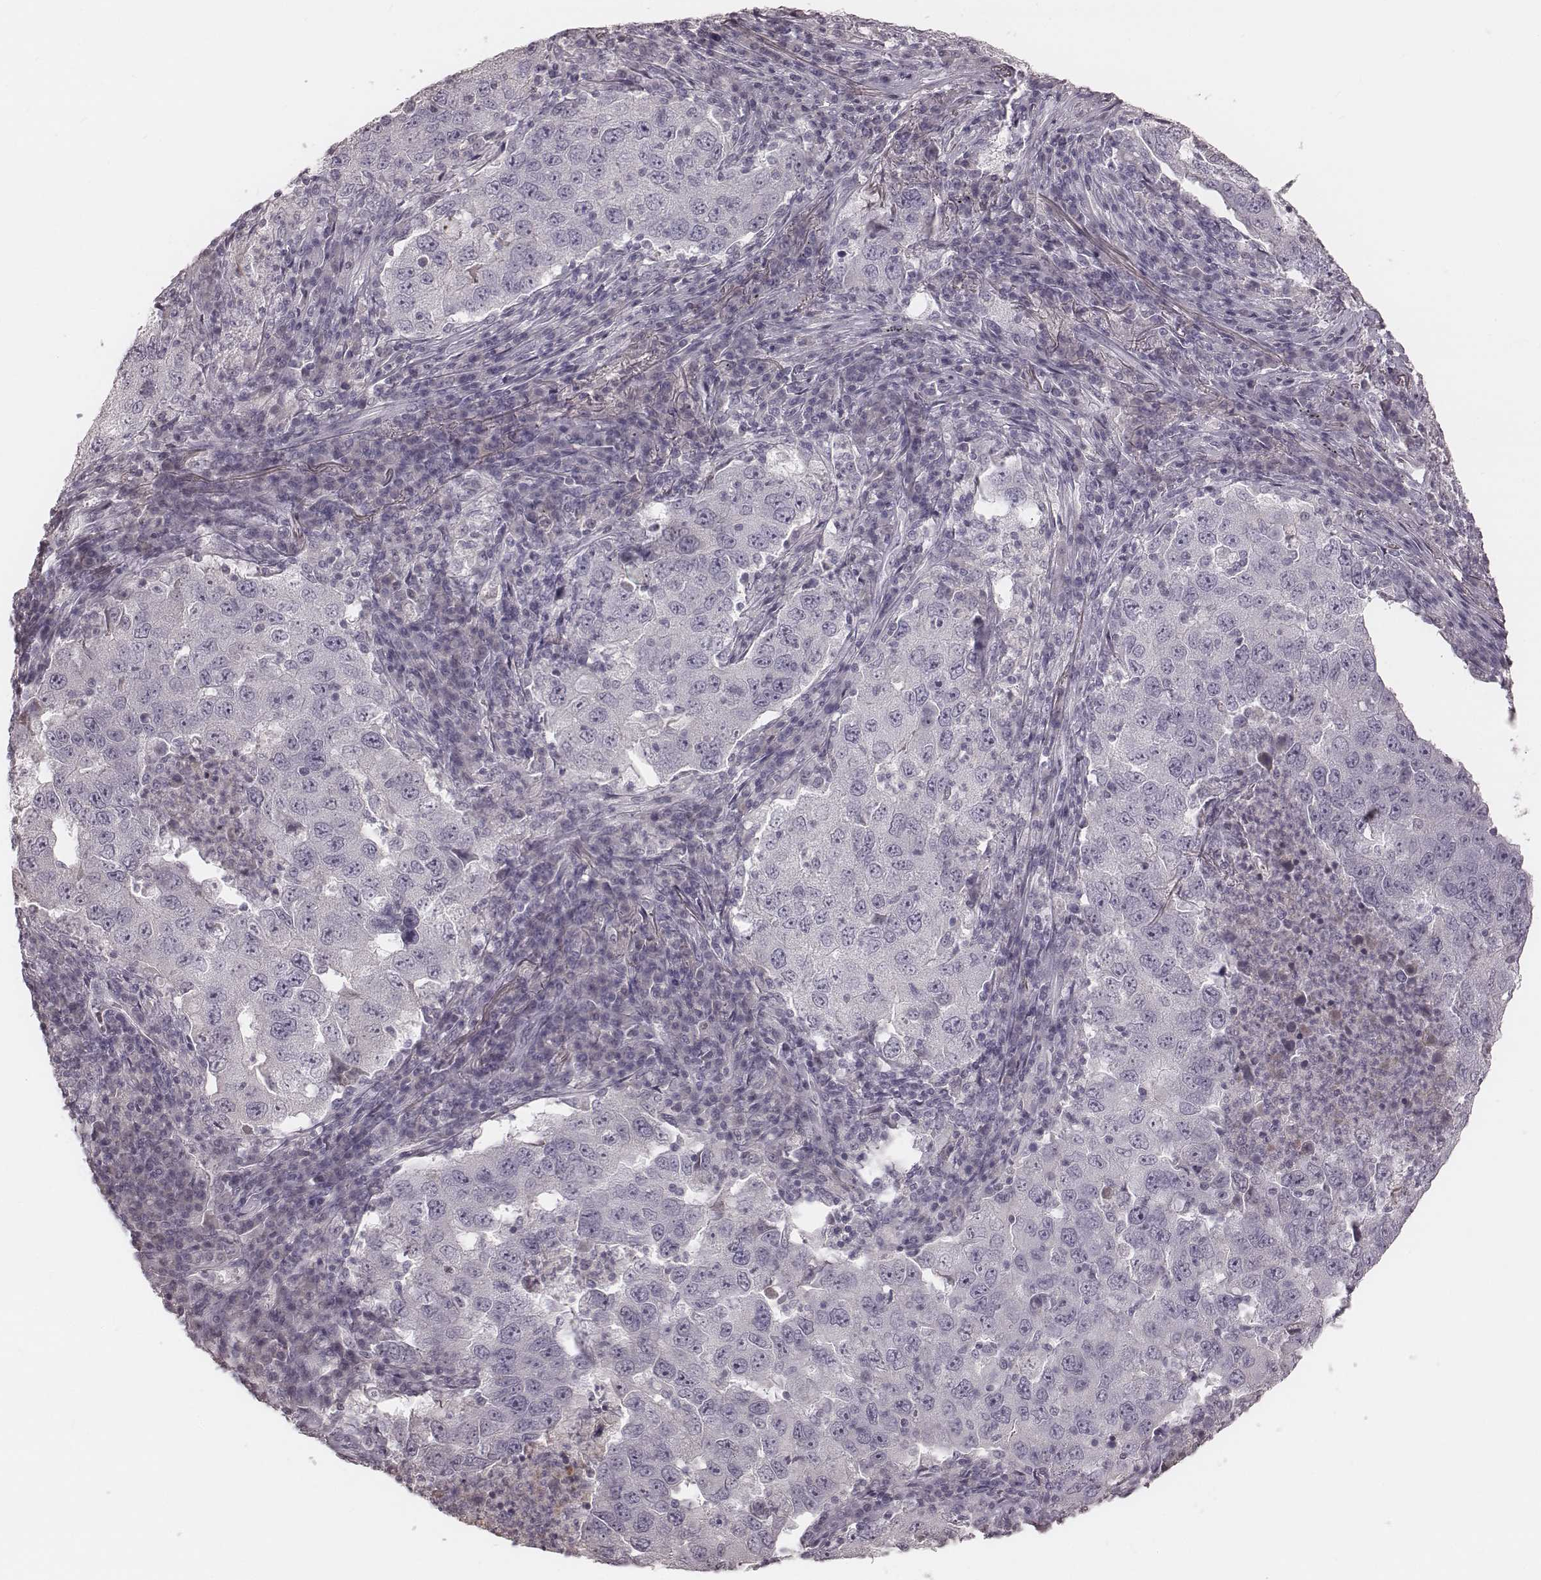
{"staining": {"intensity": "negative", "quantity": "none", "location": "none"}, "tissue": "lung cancer", "cell_type": "Tumor cells", "image_type": "cancer", "snomed": [{"axis": "morphology", "description": "Adenocarcinoma, NOS"}, {"axis": "topography", "description": "Lung"}], "caption": "Lung adenocarcinoma was stained to show a protein in brown. There is no significant staining in tumor cells. (Stains: DAB IHC with hematoxylin counter stain, Microscopy: brightfield microscopy at high magnification).", "gene": "SMIM24", "patient": {"sex": "male", "age": 73}}